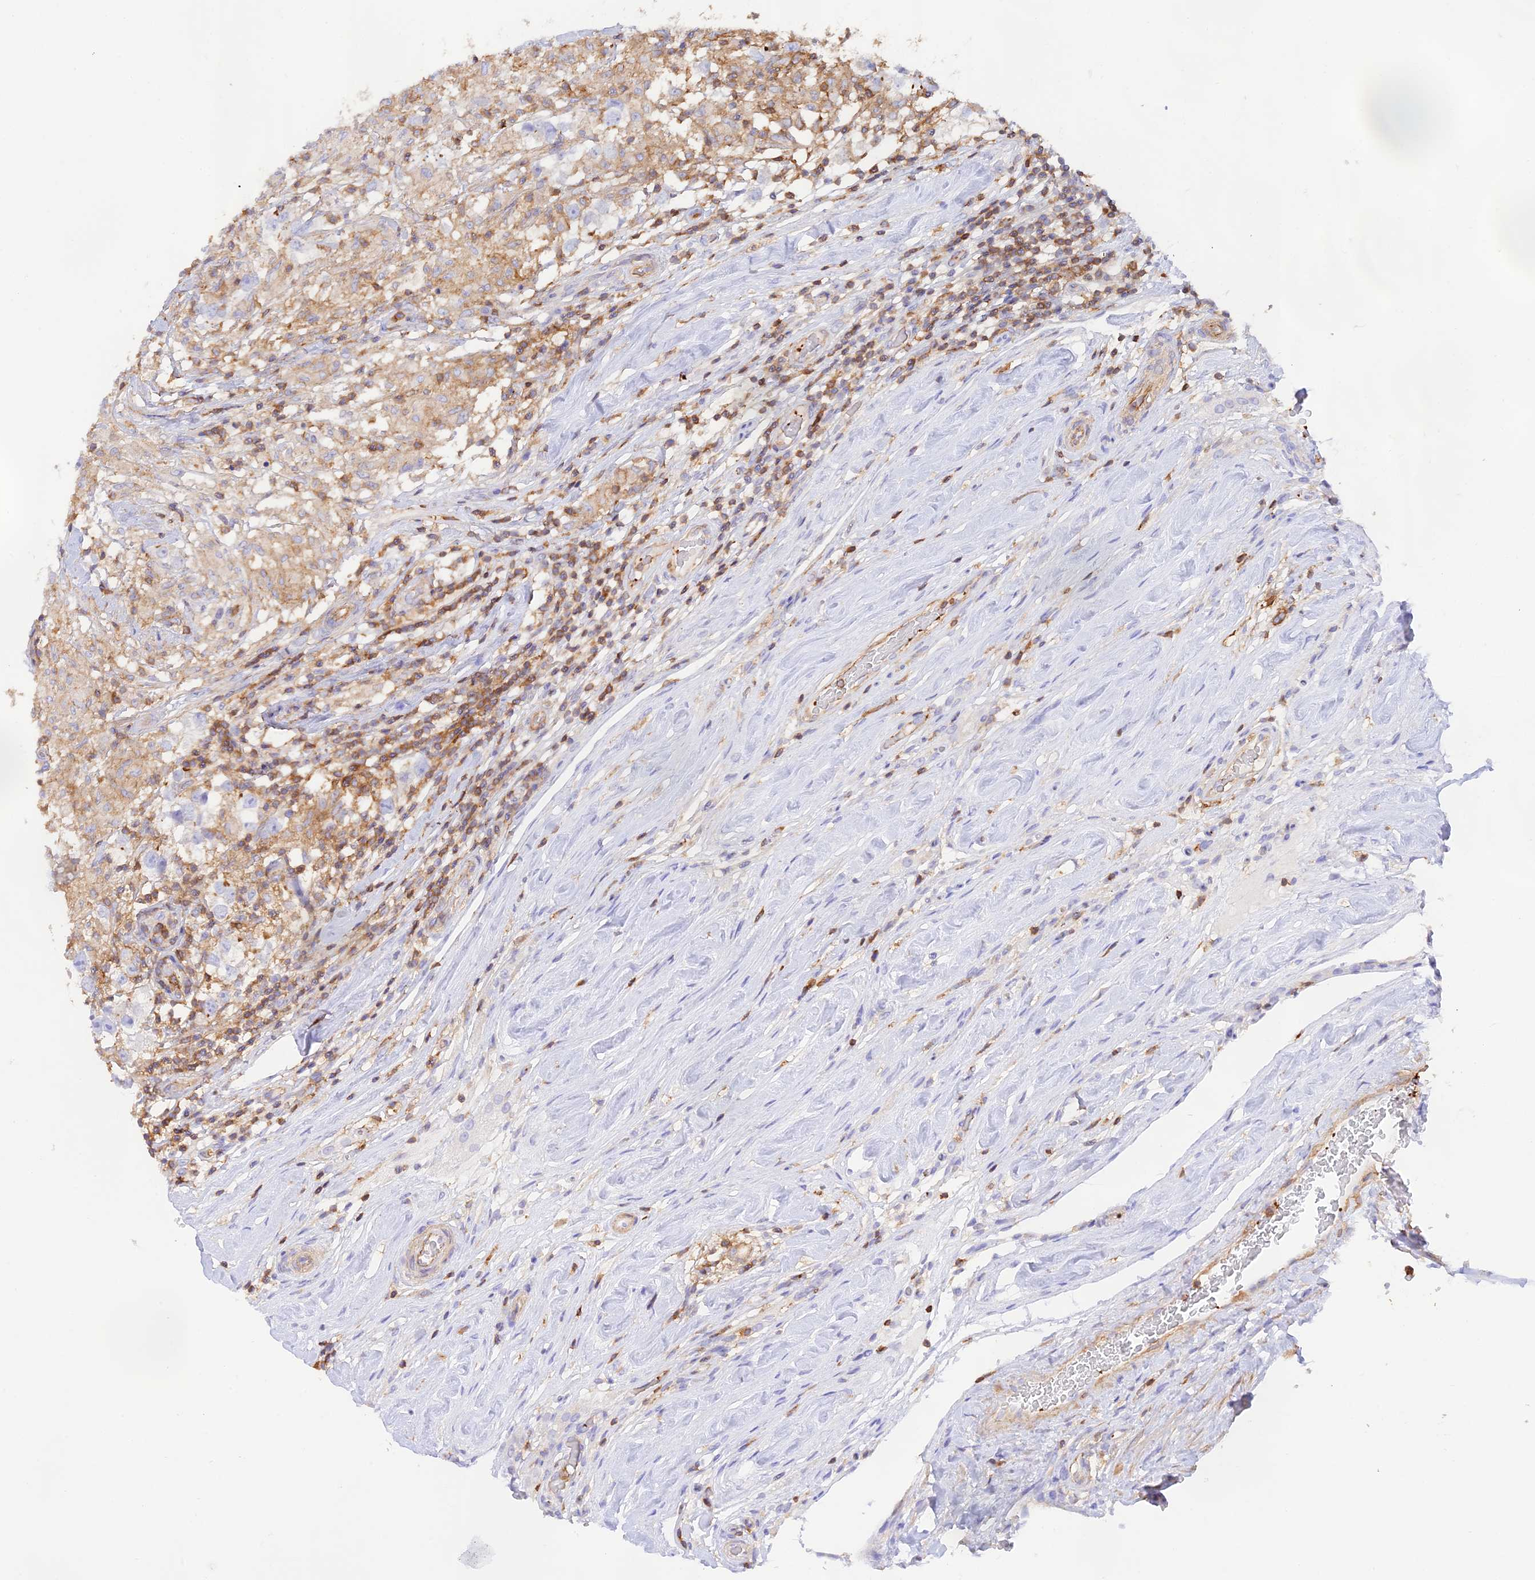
{"staining": {"intensity": "moderate", "quantity": "25%-75%", "location": "cytoplasmic/membranous"}, "tissue": "testis cancer", "cell_type": "Tumor cells", "image_type": "cancer", "snomed": [{"axis": "morphology", "description": "Seminoma, NOS"}, {"axis": "topography", "description": "Testis"}], "caption": "Immunohistochemical staining of seminoma (testis) displays medium levels of moderate cytoplasmic/membranous positivity in approximately 25%-75% of tumor cells. (Stains: DAB in brown, nuclei in blue, Microscopy: brightfield microscopy at high magnification).", "gene": "DENND1C", "patient": {"sex": "male", "age": 46}}